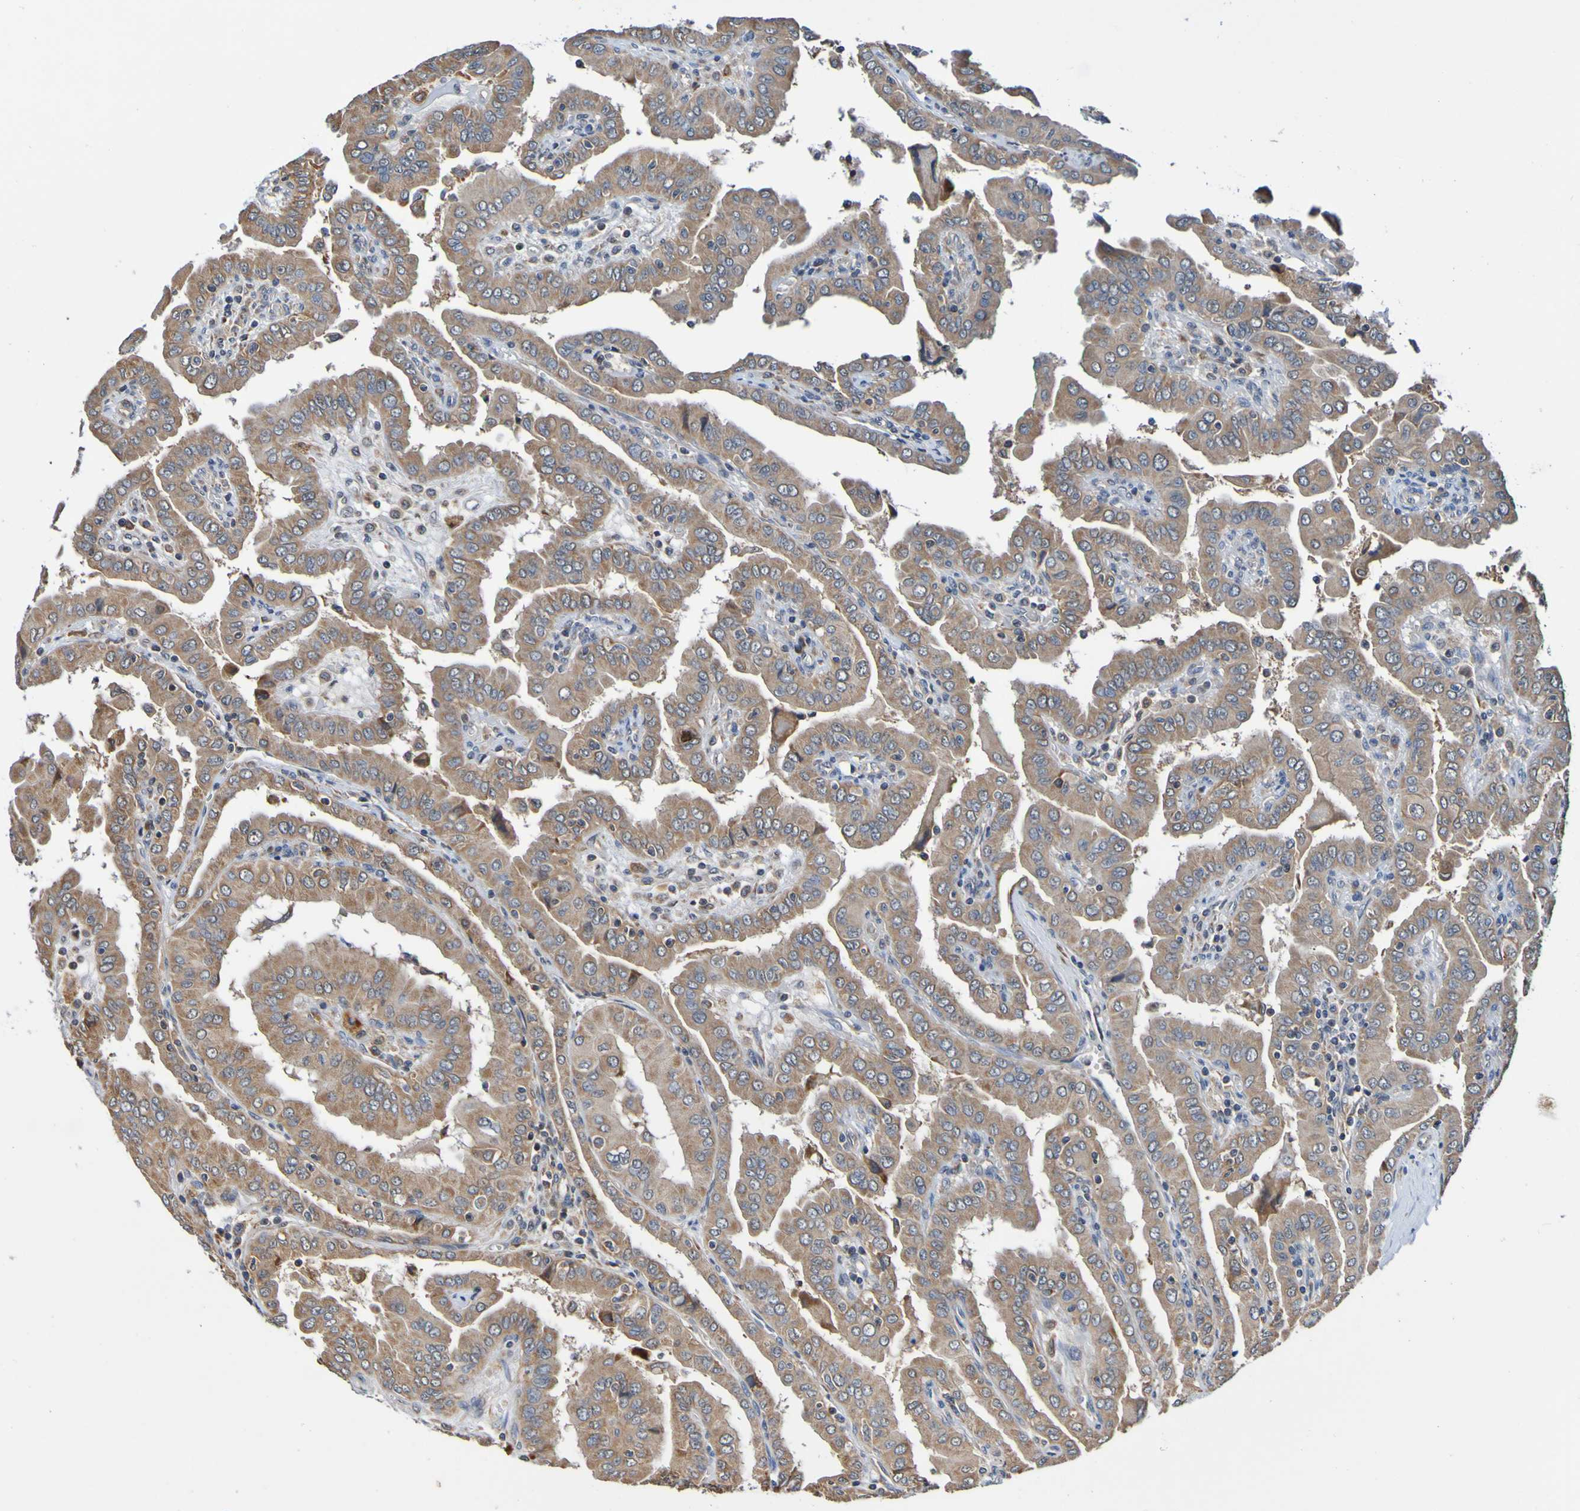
{"staining": {"intensity": "weak", "quantity": ">75%", "location": "cytoplasmic/membranous"}, "tissue": "thyroid cancer", "cell_type": "Tumor cells", "image_type": "cancer", "snomed": [{"axis": "morphology", "description": "Papillary adenocarcinoma, NOS"}, {"axis": "topography", "description": "Thyroid gland"}], "caption": "A high-resolution micrograph shows immunohistochemistry staining of thyroid cancer (papillary adenocarcinoma), which shows weak cytoplasmic/membranous staining in approximately >75% of tumor cells.", "gene": "AXIN1", "patient": {"sex": "male", "age": 33}}